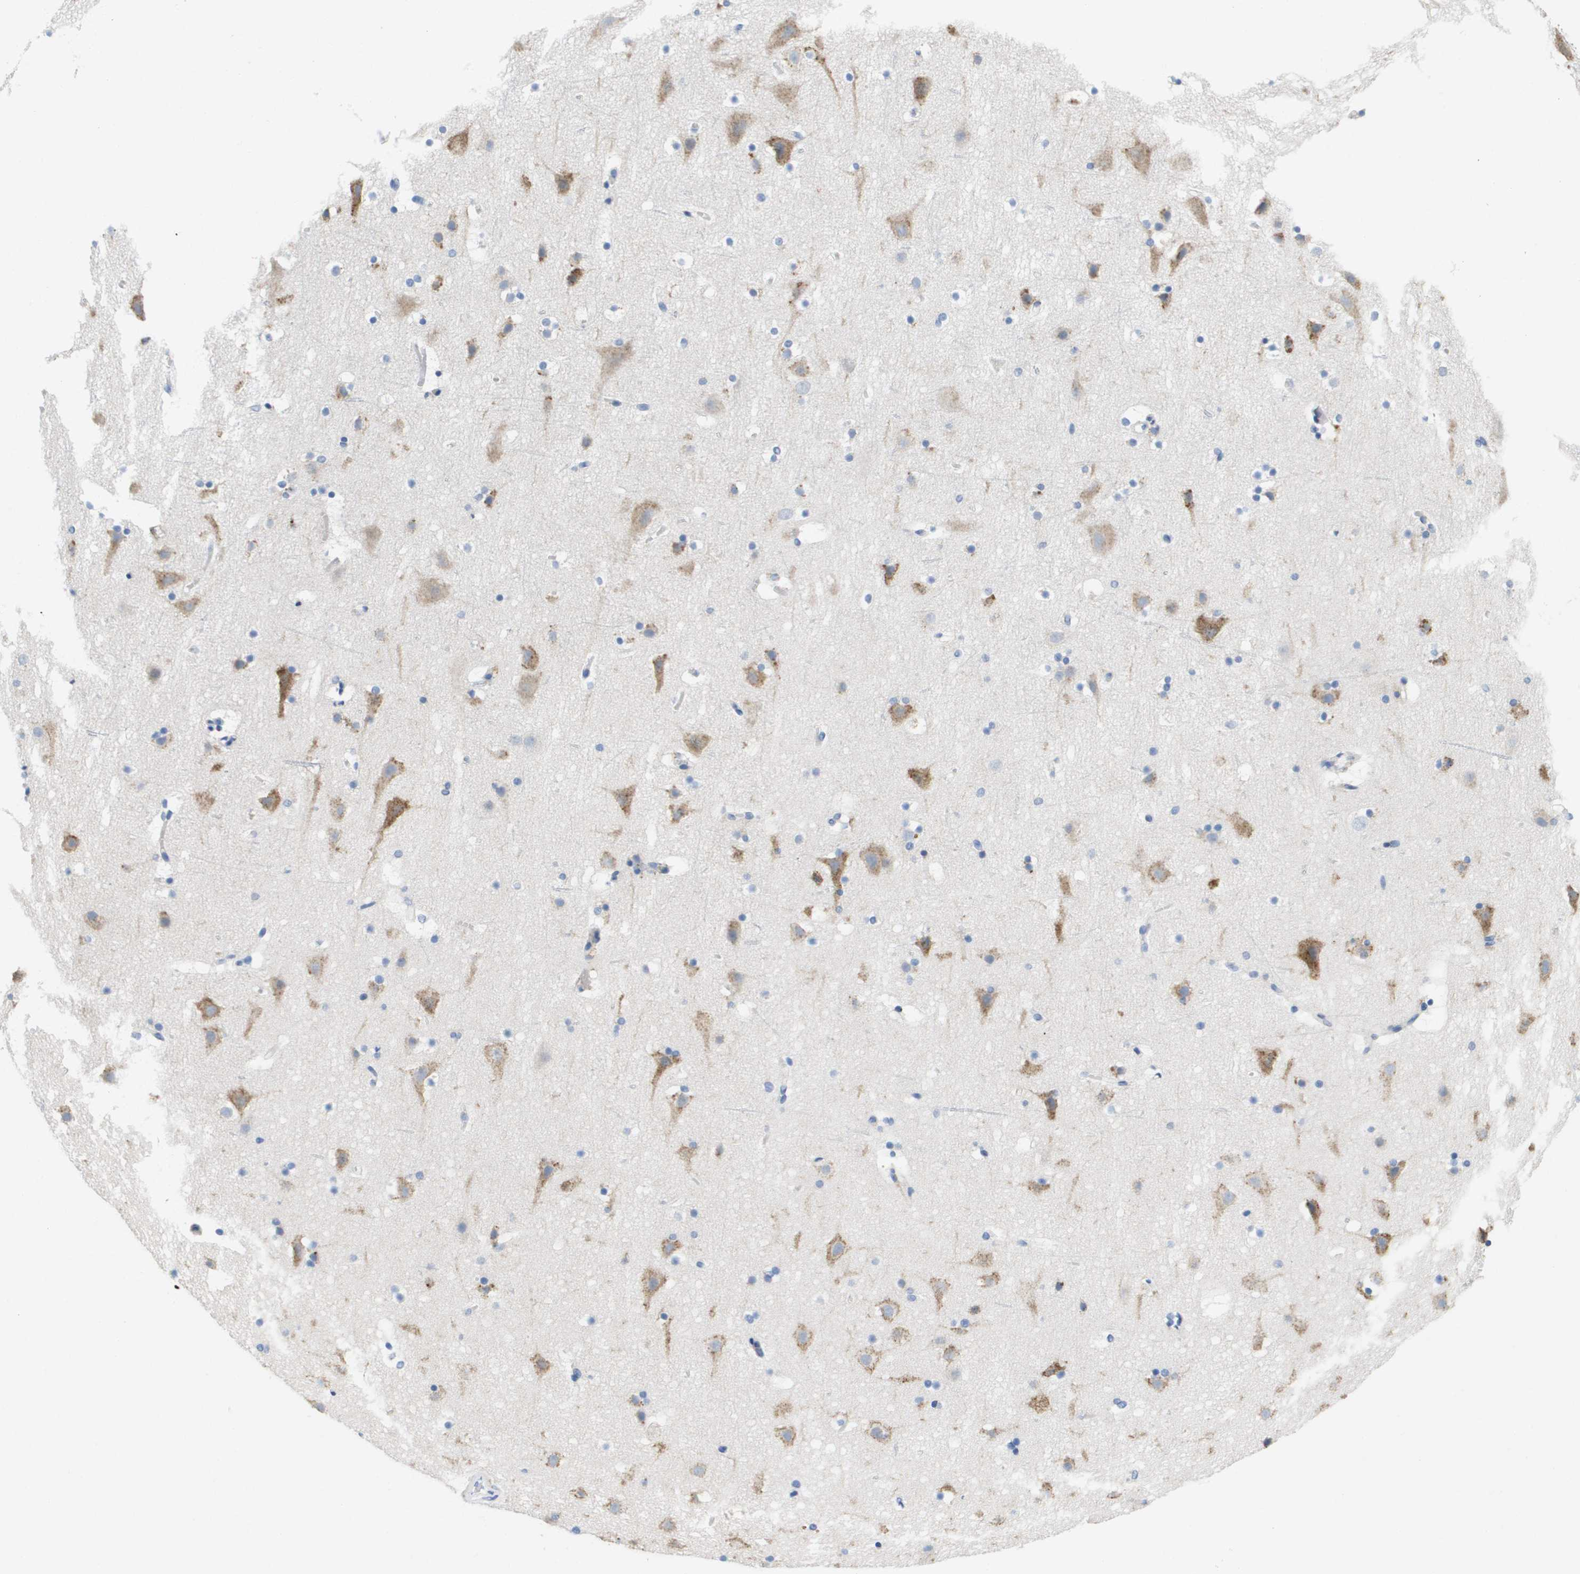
{"staining": {"intensity": "negative", "quantity": "none", "location": "none"}, "tissue": "cerebral cortex", "cell_type": "Endothelial cells", "image_type": "normal", "snomed": [{"axis": "morphology", "description": "Normal tissue, NOS"}, {"axis": "topography", "description": "Cerebral cortex"}], "caption": "This photomicrograph is of normal cerebral cortex stained with IHC to label a protein in brown with the nuclei are counter-stained blue. There is no staining in endothelial cells.", "gene": "CD3G", "patient": {"sex": "male", "age": 45}}